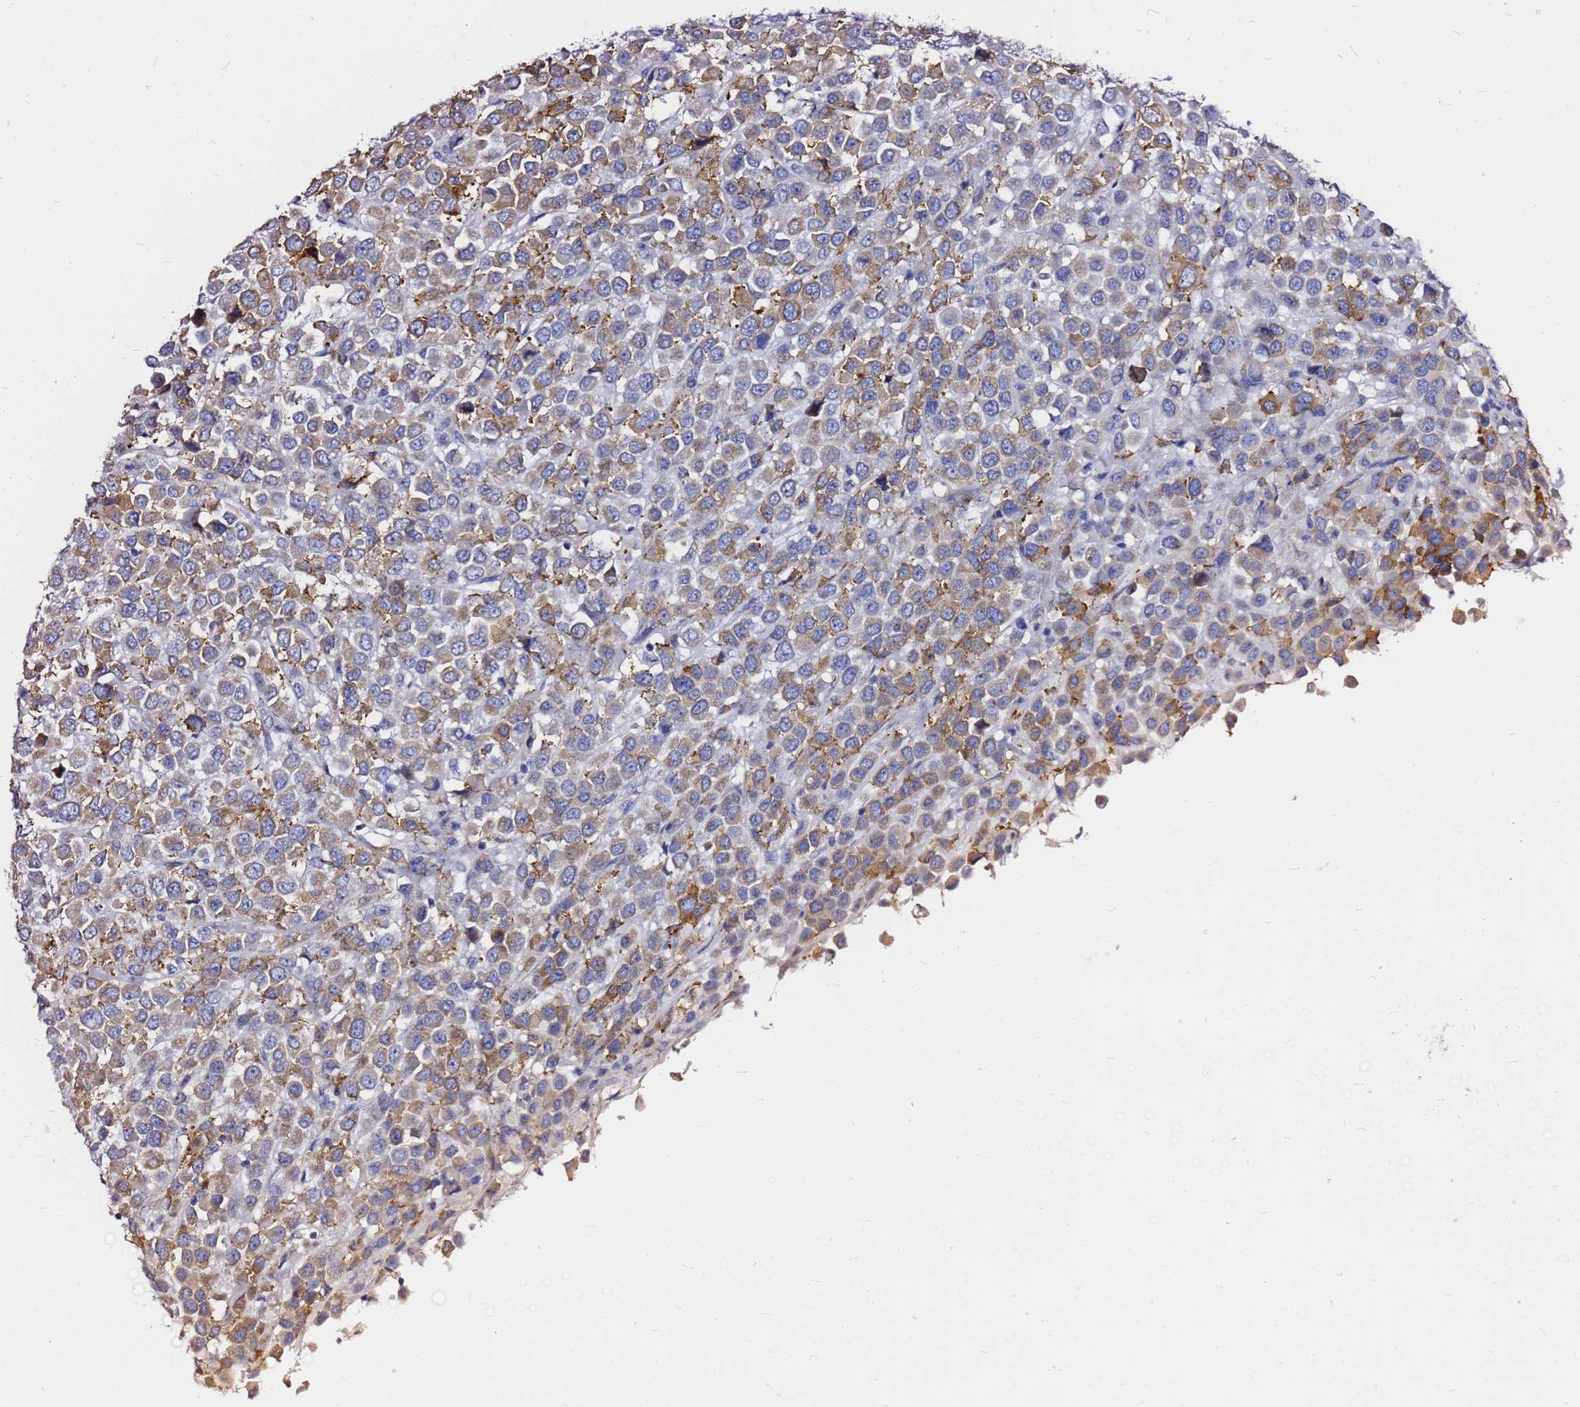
{"staining": {"intensity": "moderate", "quantity": ">75%", "location": "cytoplasmic/membranous"}, "tissue": "breast cancer", "cell_type": "Tumor cells", "image_type": "cancer", "snomed": [{"axis": "morphology", "description": "Duct carcinoma"}, {"axis": "topography", "description": "Breast"}], "caption": "About >75% of tumor cells in invasive ductal carcinoma (breast) reveal moderate cytoplasmic/membranous protein expression as visualized by brown immunohistochemical staining.", "gene": "OR52E2", "patient": {"sex": "female", "age": 61}}